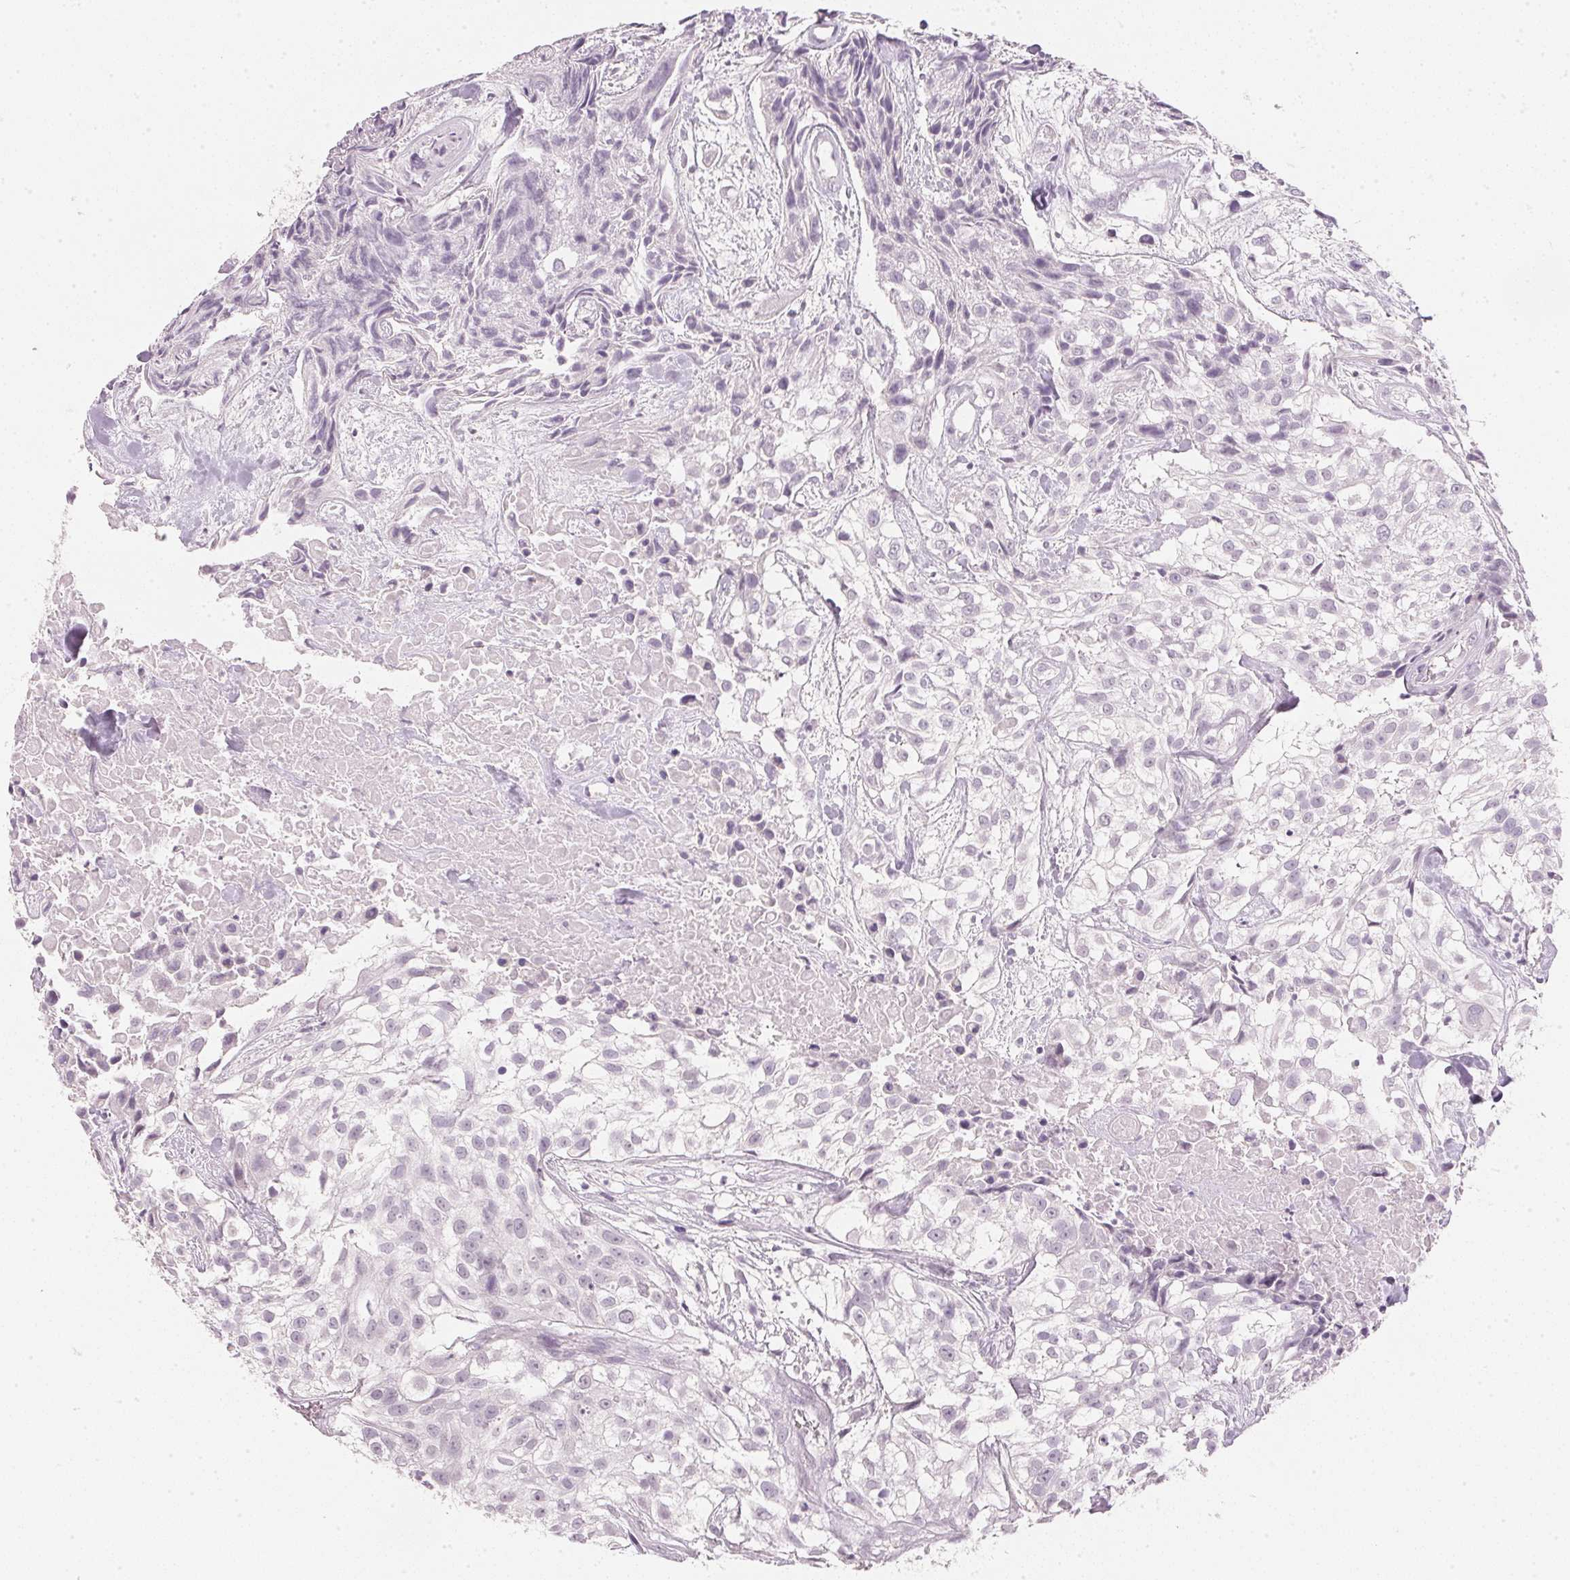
{"staining": {"intensity": "negative", "quantity": "none", "location": "none"}, "tissue": "urothelial cancer", "cell_type": "Tumor cells", "image_type": "cancer", "snomed": [{"axis": "morphology", "description": "Urothelial carcinoma, High grade"}, {"axis": "topography", "description": "Urinary bladder"}], "caption": "High-grade urothelial carcinoma was stained to show a protein in brown. There is no significant staining in tumor cells.", "gene": "IGFBP1", "patient": {"sex": "male", "age": 56}}